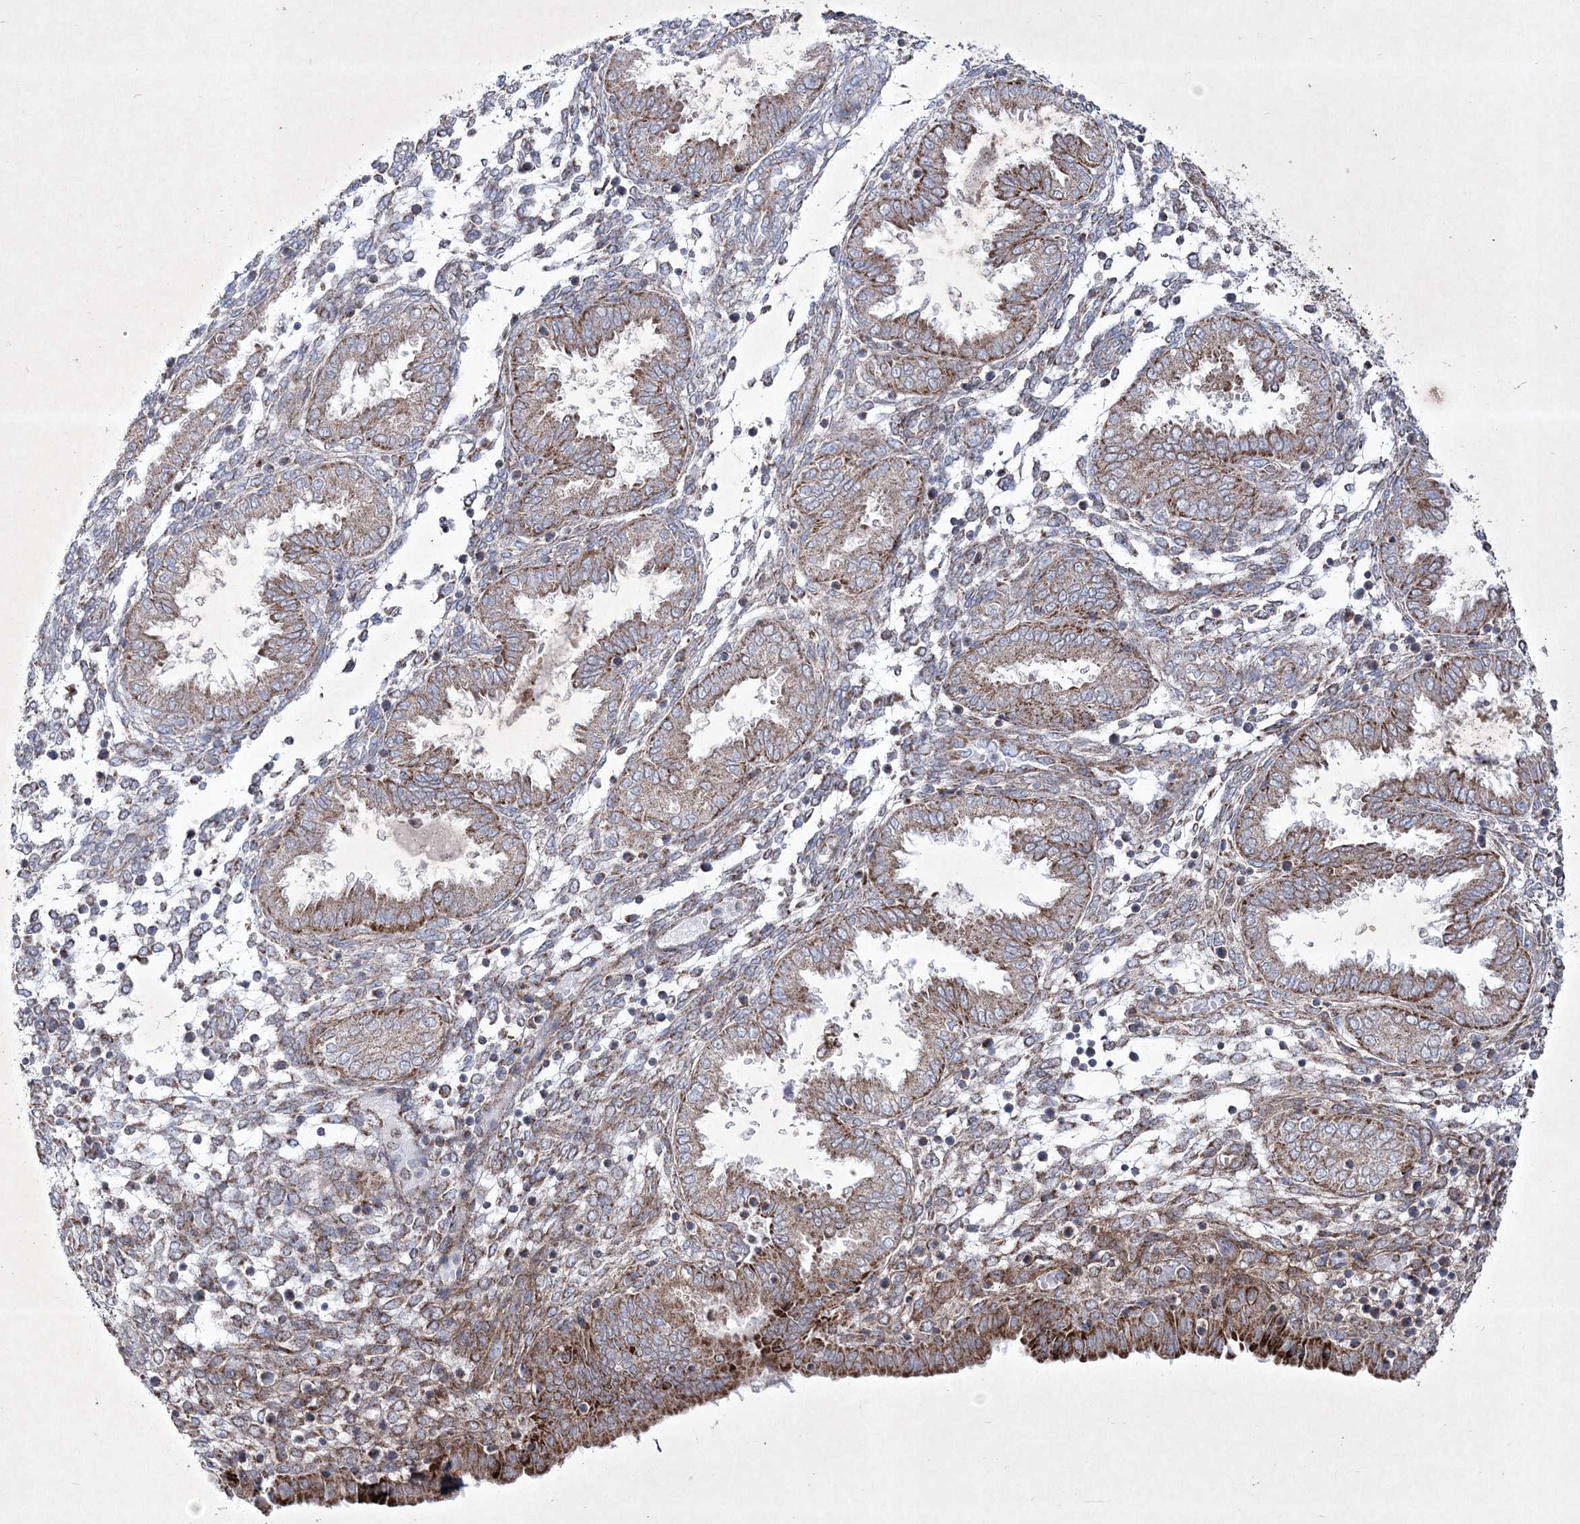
{"staining": {"intensity": "weak", "quantity": "<25%", "location": "cytoplasmic/membranous"}, "tissue": "endometrium", "cell_type": "Cells in endometrial stroma", "image_type": "normal", "snomed": [{"axis": "morphology", "description": "Normal tissue, NOS"}, {"axis": "topography", "description": "Endometrium"}], "caption": "The histopathology image shows no staining of cells in endometrial stroma in normal endometrium. Nuclei are stained in blue.", "gene": "RICTOR", "patient": {"sex": "female", "age": 33}}